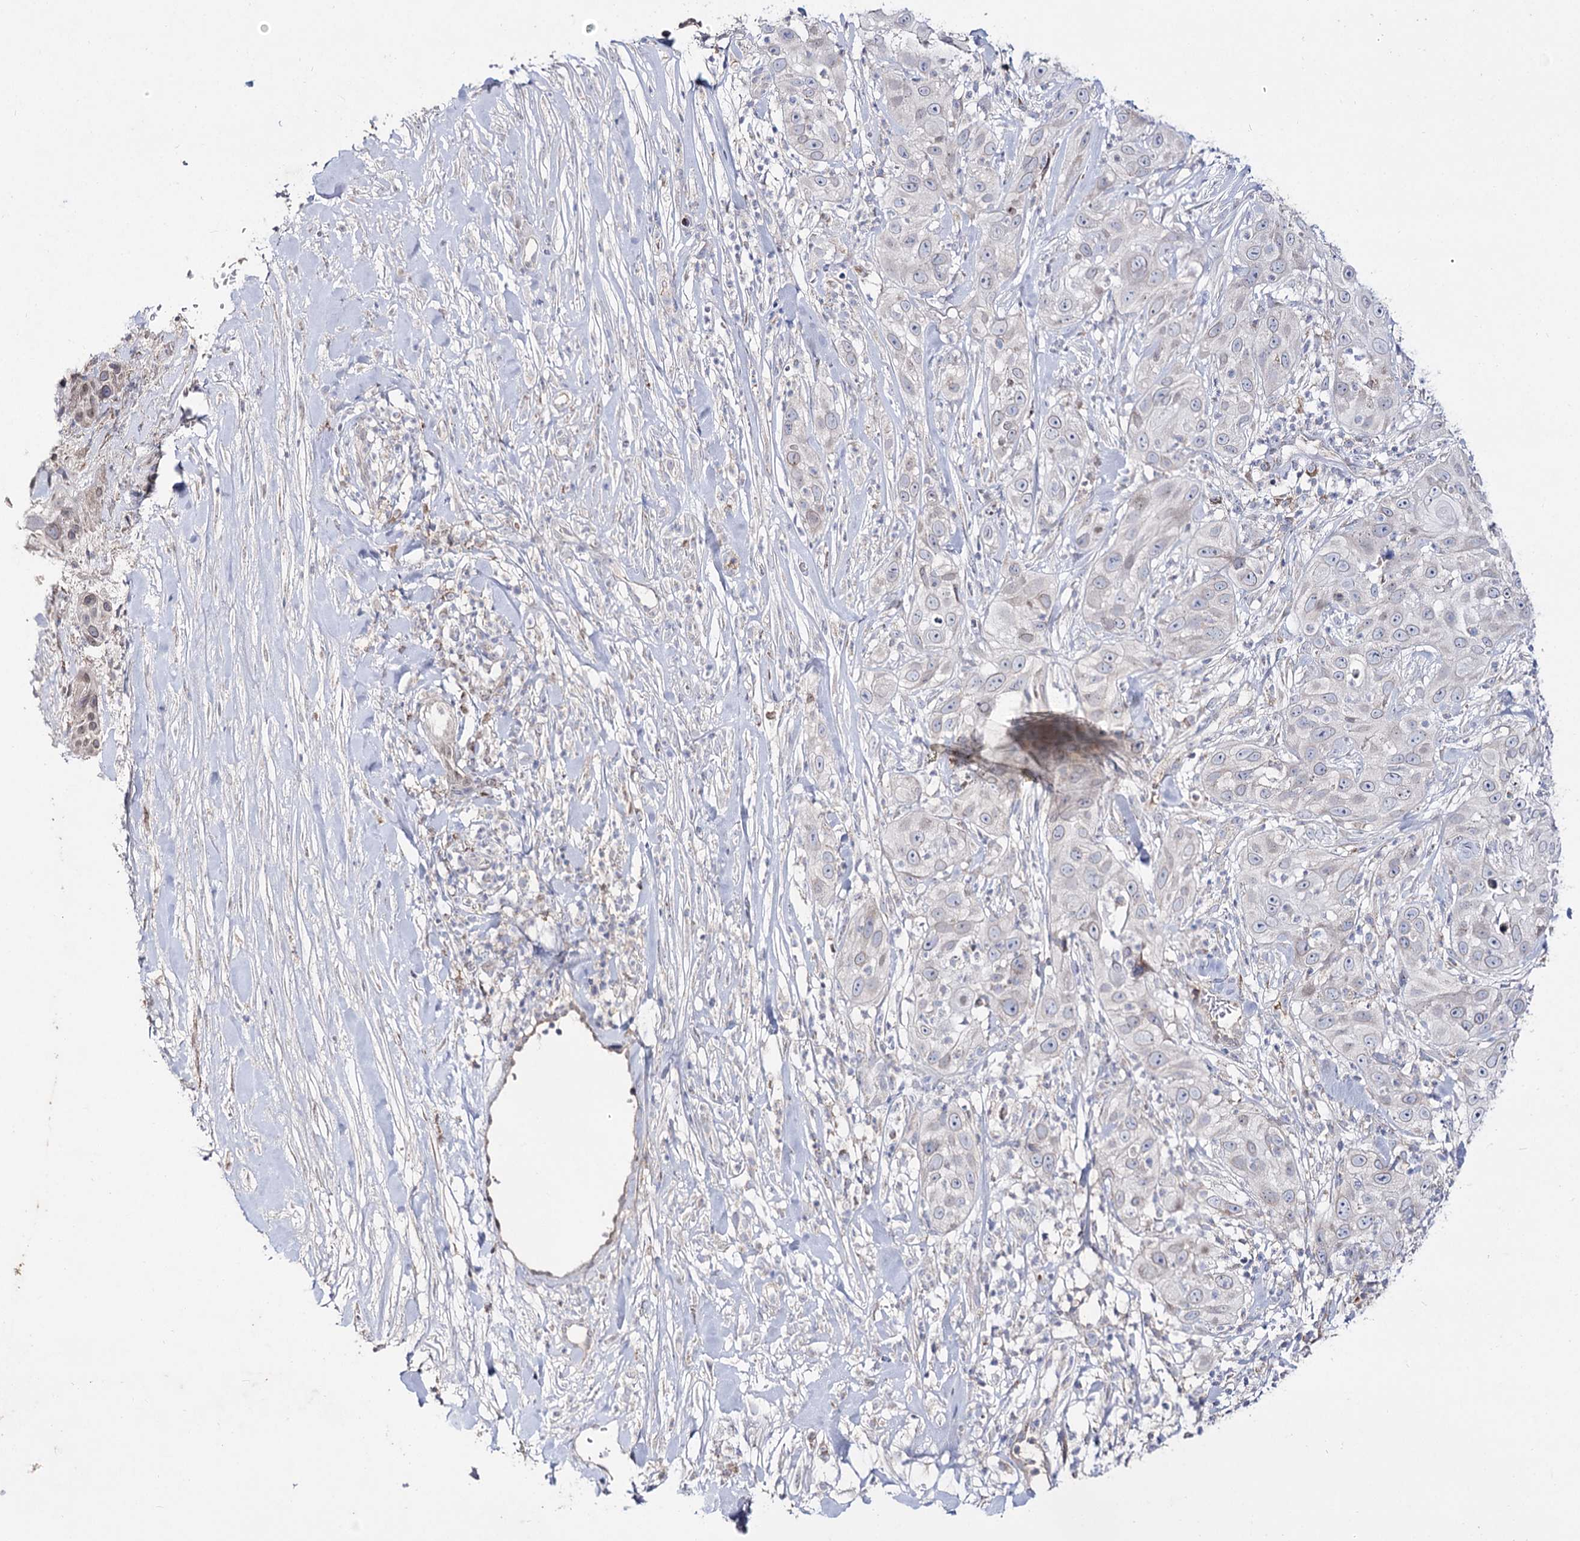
{"staining": {"intensity": "negative", "quantity": "none", "location": "none"}, "tissue": "skin cancer", "cell_type": "Tumor cells", "image_type": "cancer", "snomed": [{"axis": "morphology", "description": "Squamous cell carcinoma, NOS"}, {"axis": "topography", "description": "Skin"}], "caption": "Skin cancer (squamous cell carcinoma) stained for a protein using IHC shows no staining tumor cells.", "gene": "C11orf80", "patient": {"sex": "female", "age": 44}}